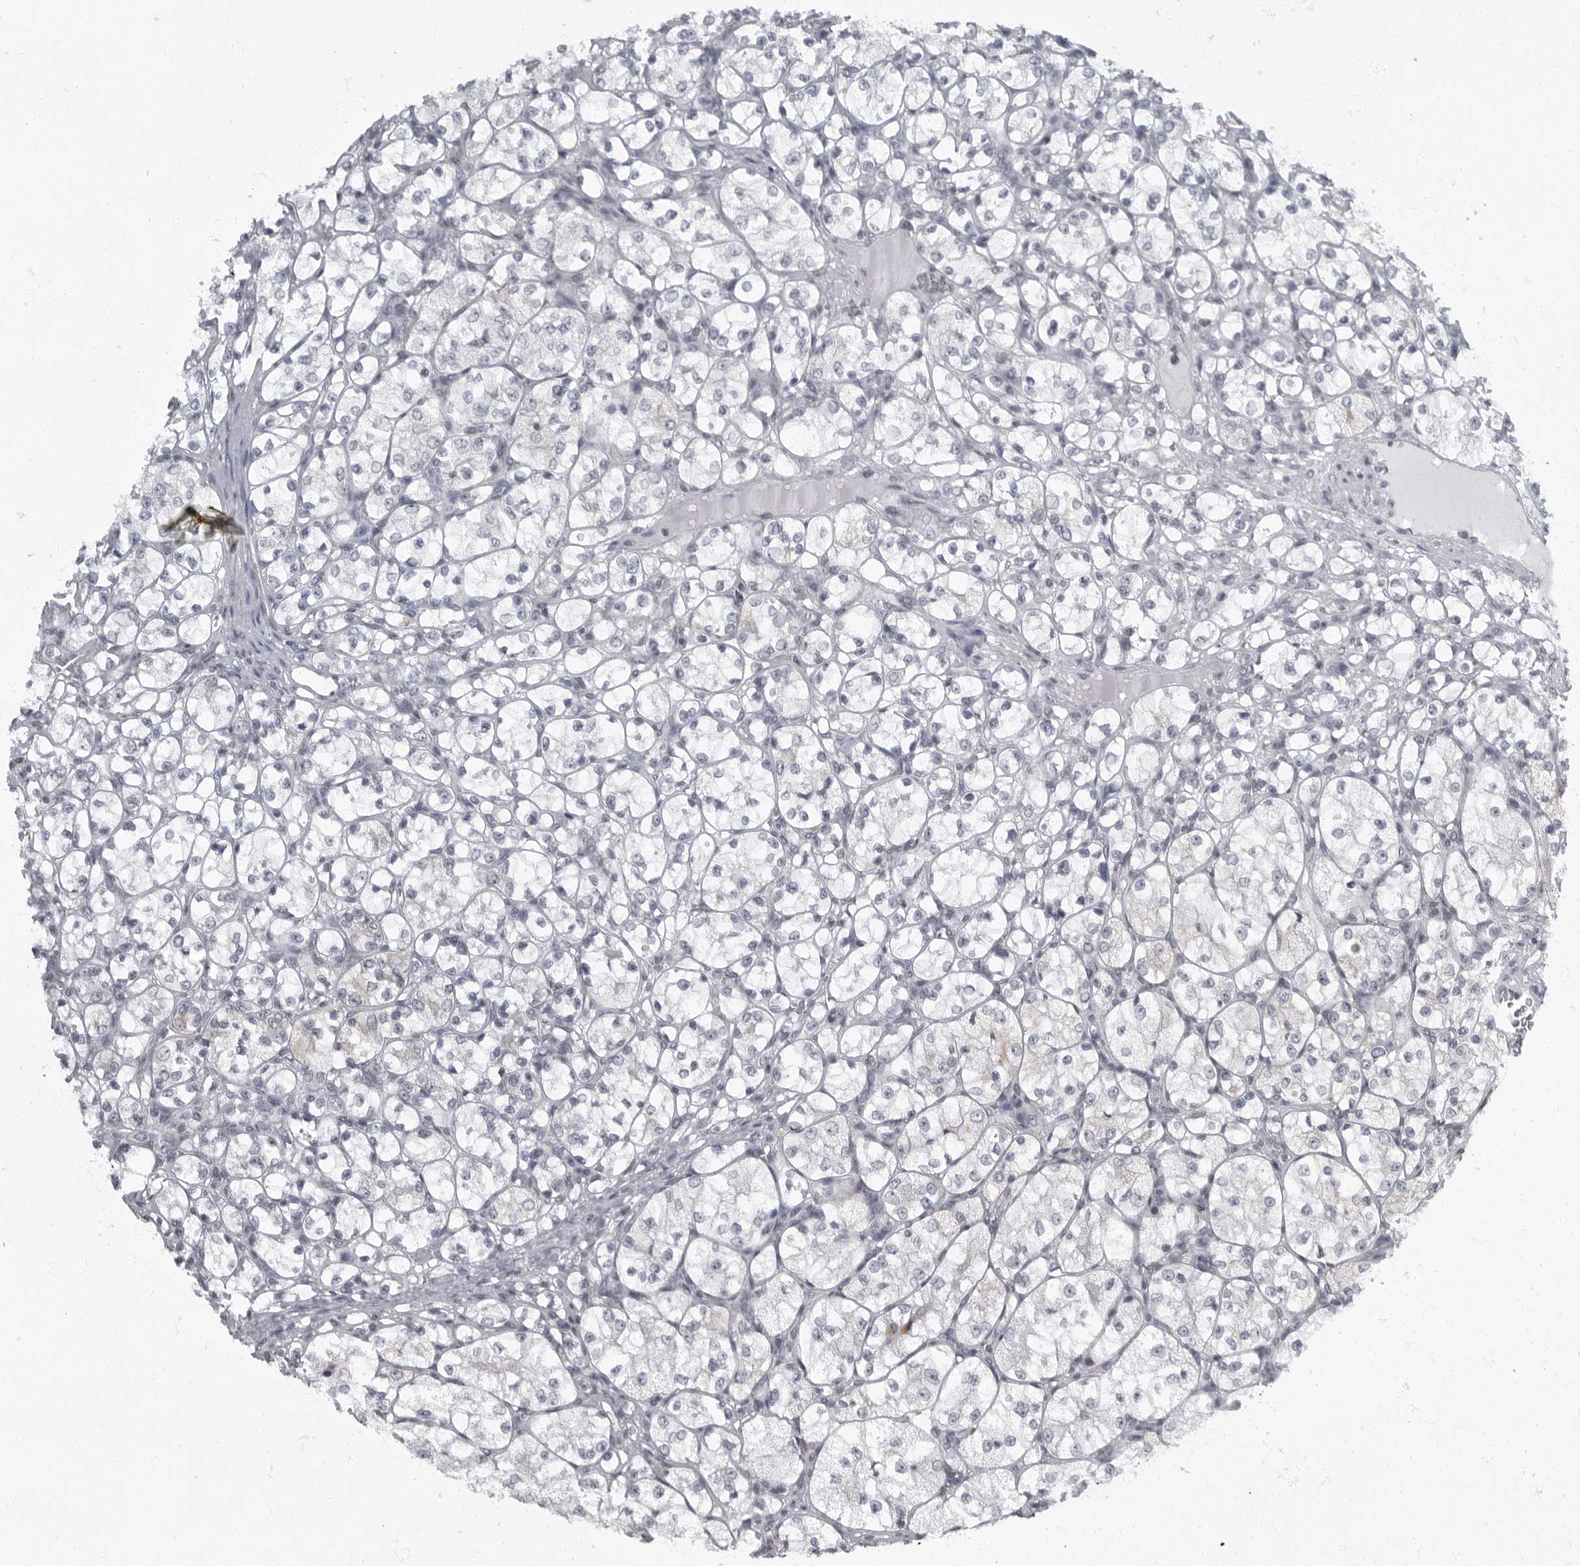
{"staining": {"intensity": "negative", "quantity": "none", "location": "none"}, "tissue": "renal cancer", "cell_type": "Tumor cells", "image_type": "cancer", "snomed": [{"axis": "morphology", "description": "Adenocarcinoma, NOS"}, {"axis": "topography", "description": "Kidney"}], "caption": "This is an IHC micrograph of human renal cancer. There is no positivity in tumor cells.", "gene": "EVI5", "patient": {"sex": "female", "age": 69}}